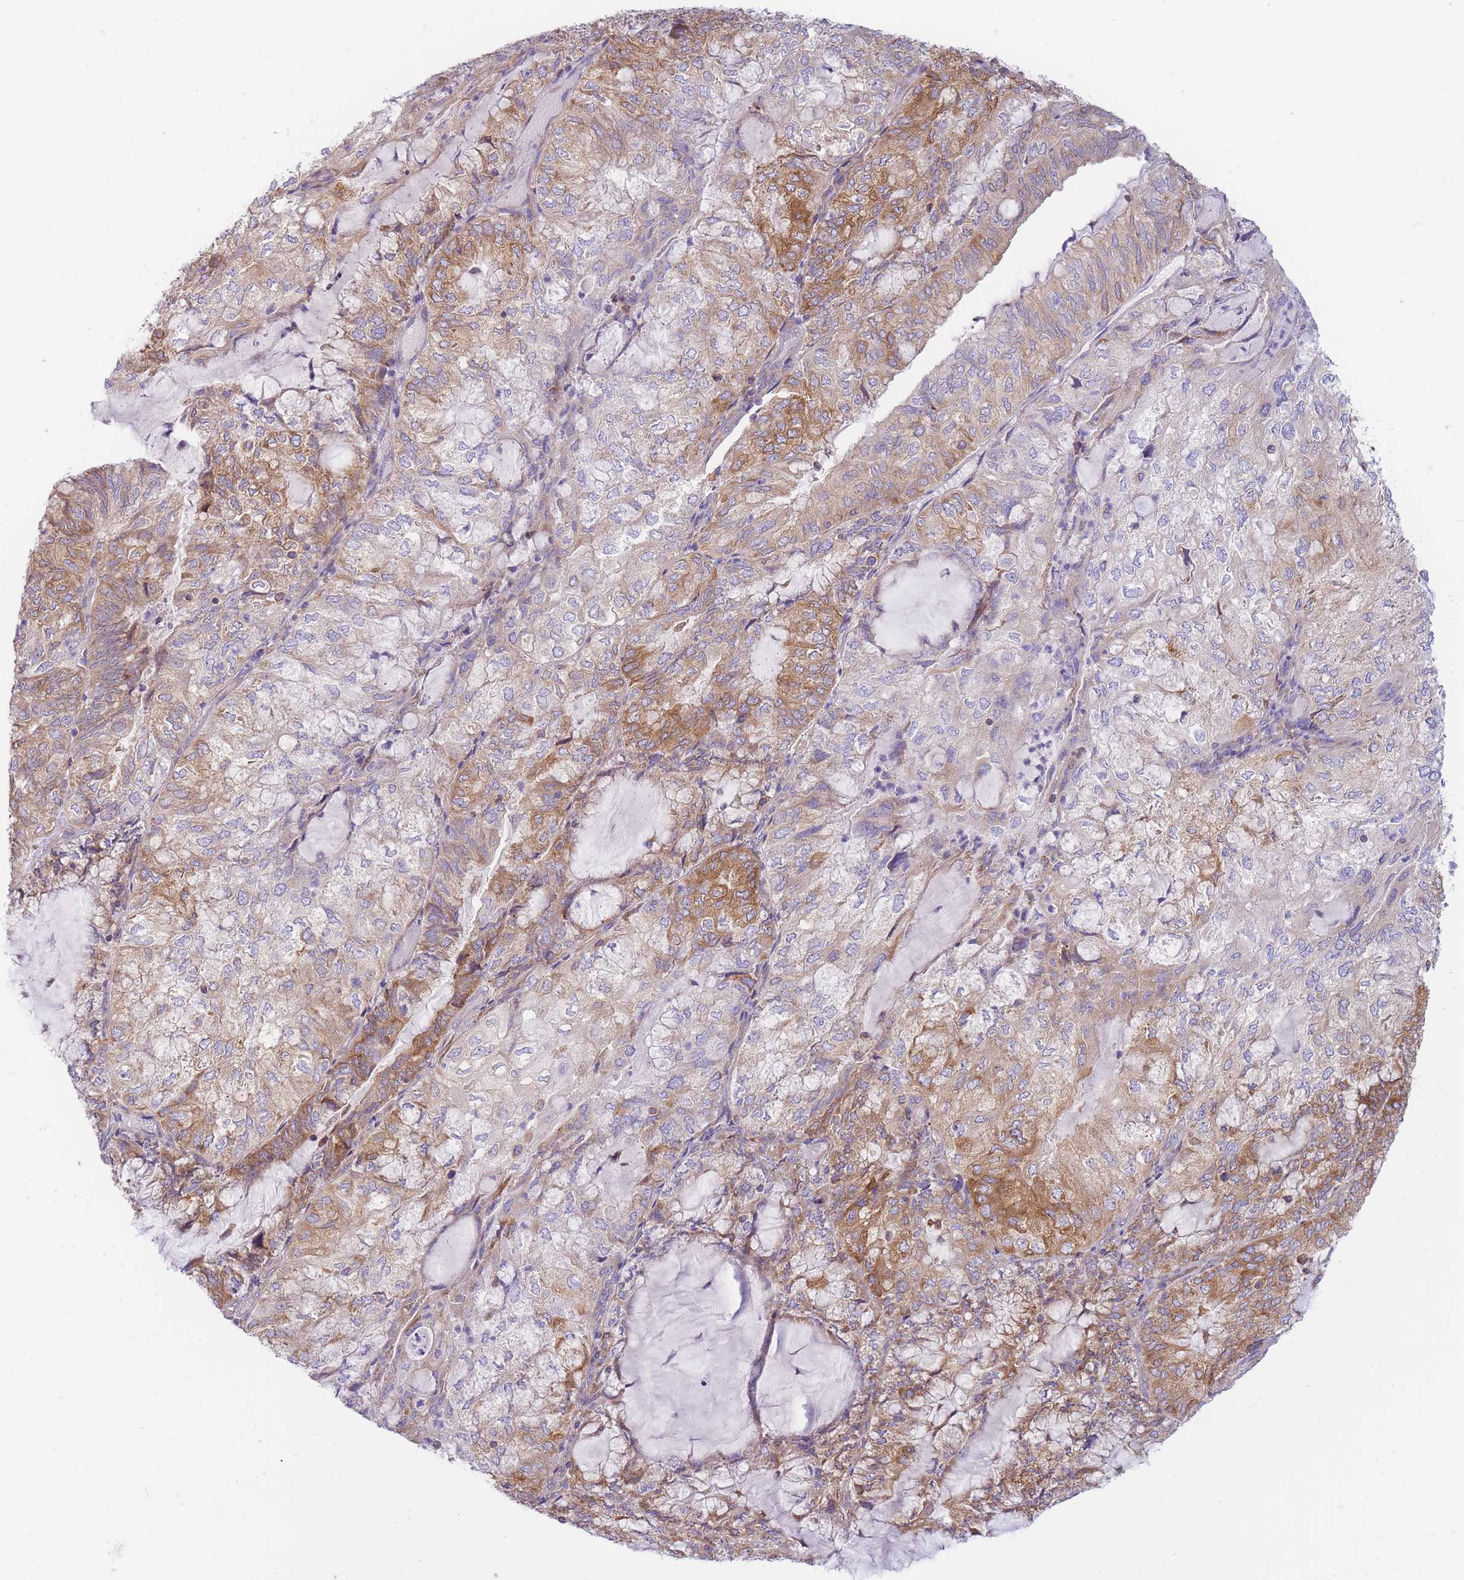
{"staining": {"intensity": "moderate", "quantity": ">75%", "location": "cytoplasmic/membranous"}, "tissue": "endometrial cancer", "cell_type": "Tumor cells", "image_type": "cancer", "snomed": [{"axis": "morphology", "description": "Adenocarcinoma, NOS"}, {"axis": "topography", "description": "Endometrium"}], "caption": "Moderate cytoplasmic/membranous positivity for a protein is seen in approximately >75% of tumor cells of endometrial cancer using IHC.", "gene": "SH2B2", "patient": {"sex": "female", "age": 81}}